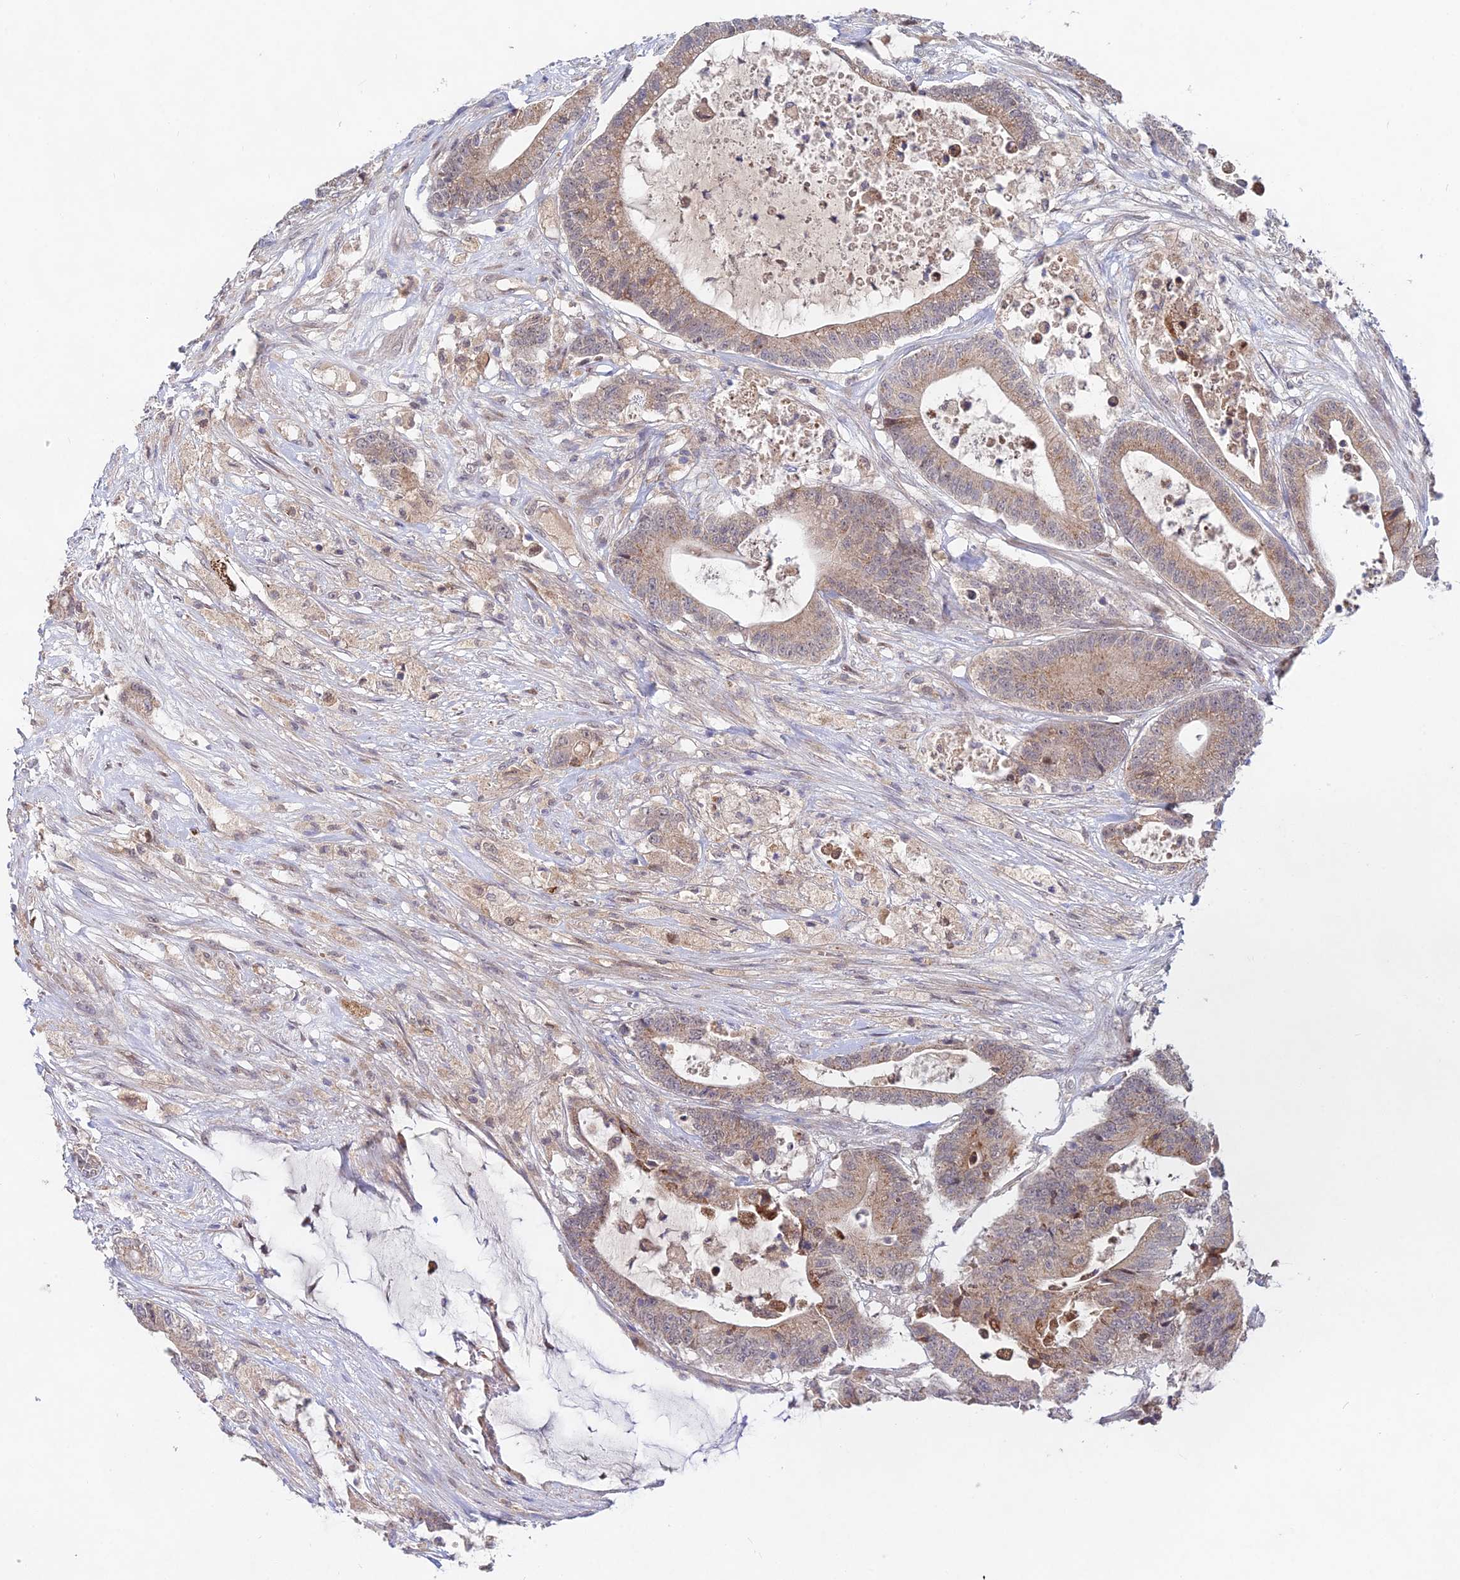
{"staining": {"intensity": "moderate", "quantity": ">75%", "location": "cytoplasmic/membranous"}, "tissue": "colorectal cancer", "cell_type": "Tumor cells", "image_type": "cancer", "snomed": [{"axis": "morphology", "description": "Adenocarcinoma, NOS"}, {"axis": "topography", "description": "Colon"}], "caption": "The micrograph demonstrates a brown stain indicating the presence of a protein in the cytoplasmic/membranous of tumor cells in colorectal cancer (adenocarcinoma).", "gene": "WDR43", "patient": {"sex": "female", "age": 84}}